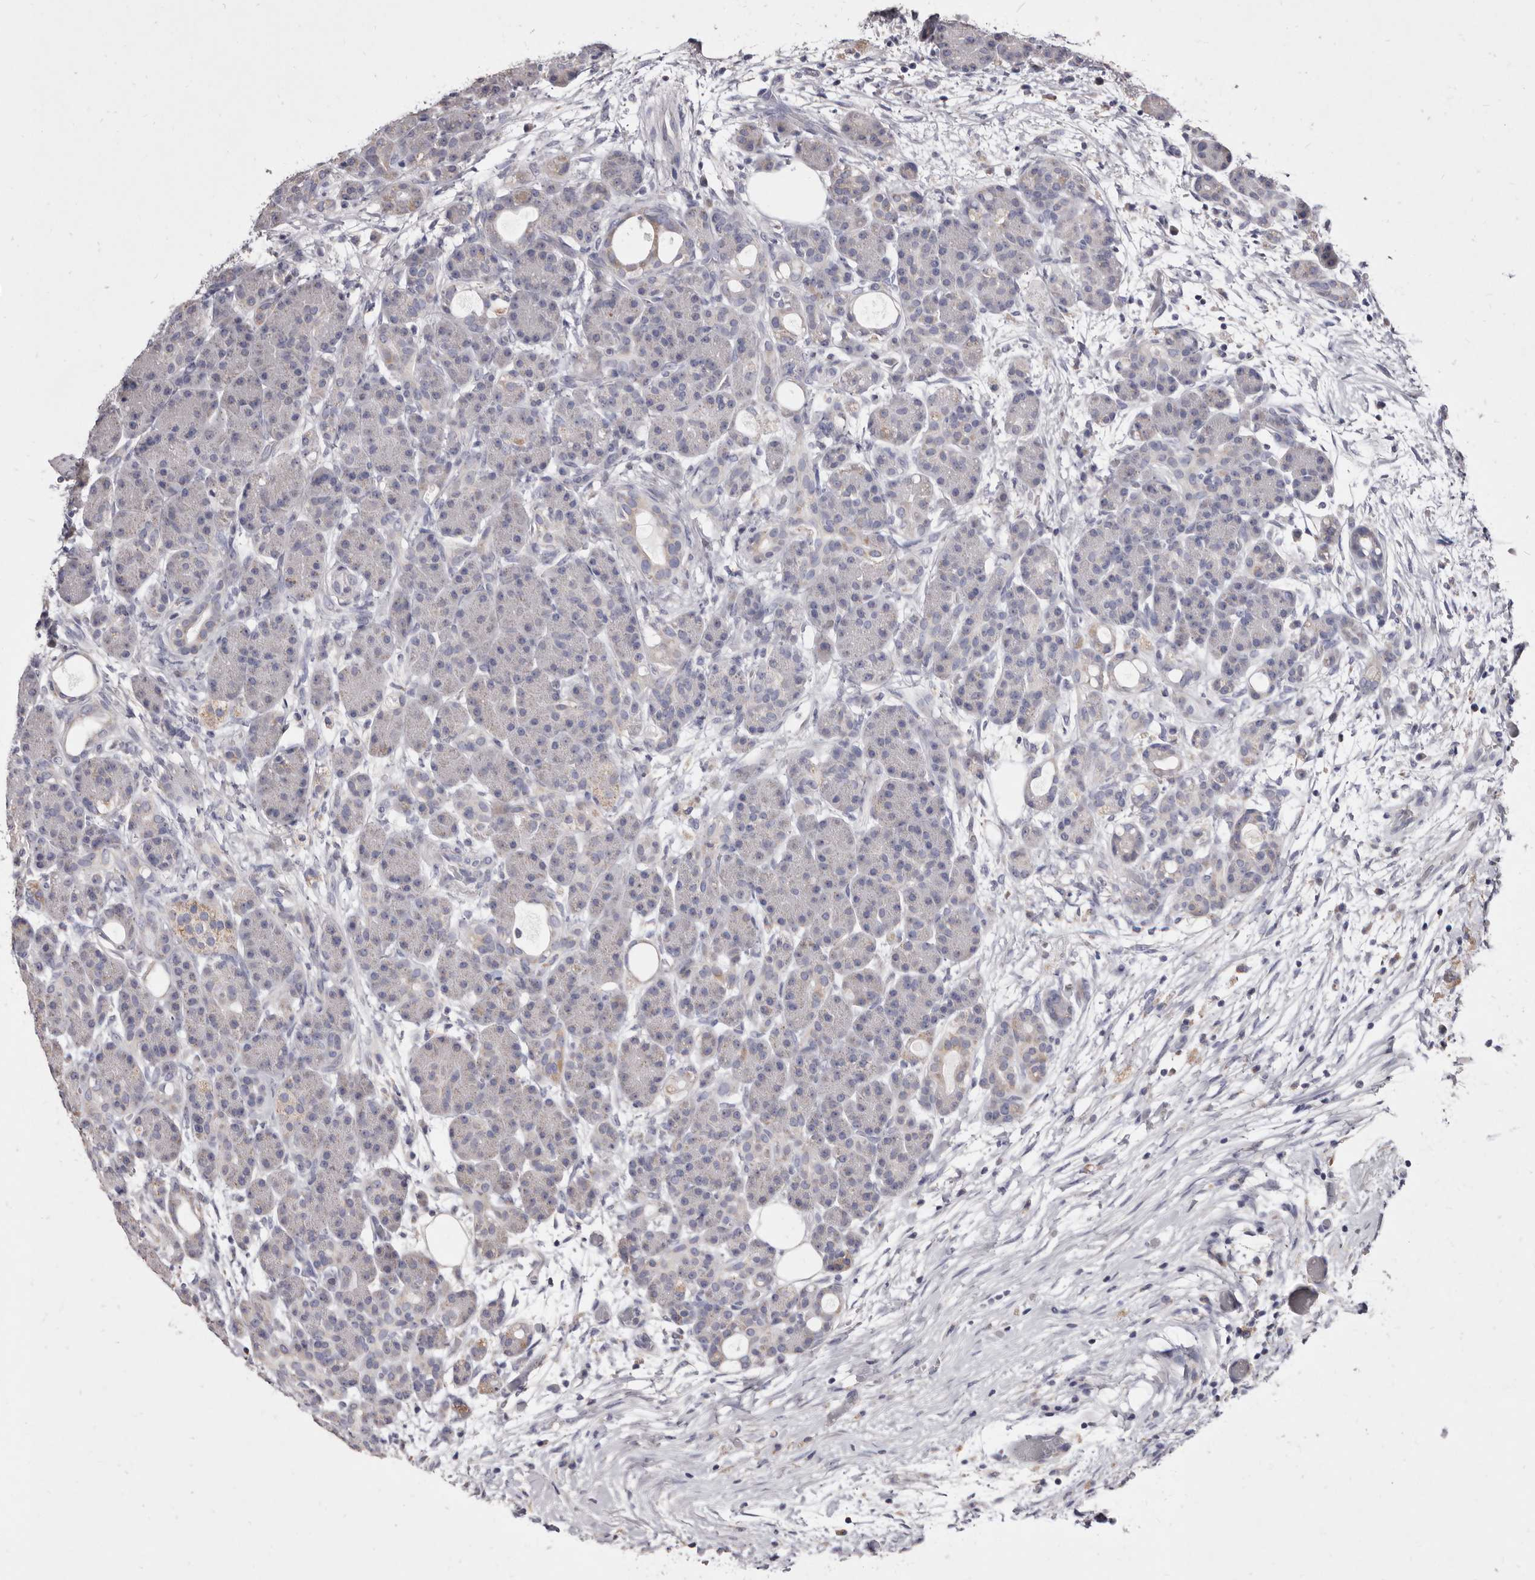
{"staining": {"intensity": "weak", "quantity": "<25%", "location": "cytoplasmic/membranous"}, "tissue": "pancreas", "cell_type": "Exocrine glandular cells", "image_type": "normal", "snomed": [{"axis": "morphology", "description": "Normal tissue, NOS"}, {"axis": "topography", "description": "Pancreas"}], "caption": "An image of pancreas stained for a protein shows no brown staining in exocrine glandular cells.", "gene": "CYP2E1", "patient": {"sex": "male", "age": 63}}